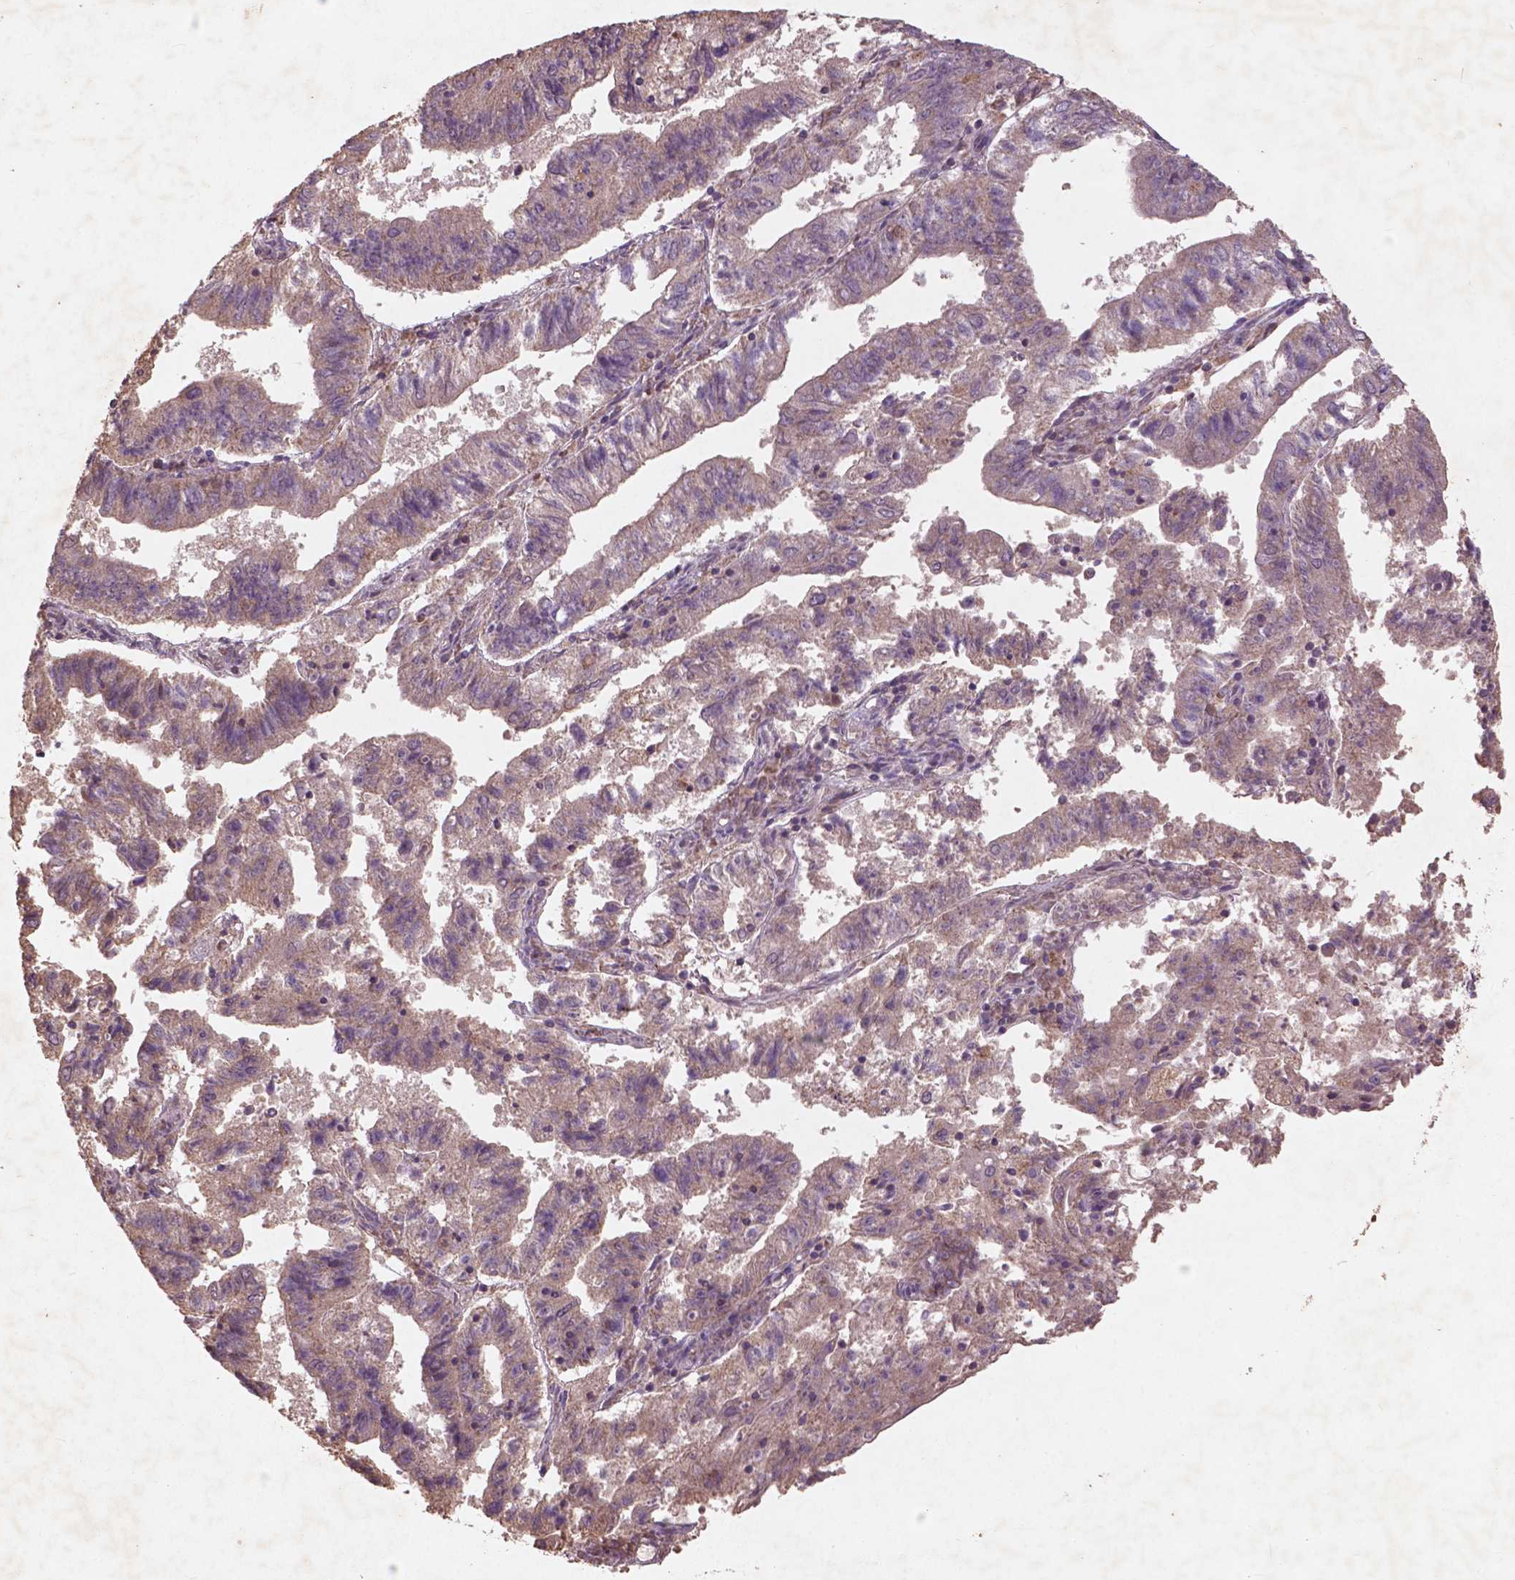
{"staining": {"intensity": "weak", "quantity": ">75%", "location": "cytoplasmic/membranous"}, "tissue": "endometrial cancer", "cell_type": "Tumor cells", "image_type": "cancer", "snomed": [{"axis": "morphology", "description": "Adenocarcinoma, NOS"}, {"axis": "topography", "description": "Endometrium"}], "caption": "Adenocarcinoma (endometrial) tissue shows weak cytoplasmic/membranous staining in about >75% of tumor cells", "gene": "ST6GALNAC5", "patient": {"sex": "female", "age": 82}}